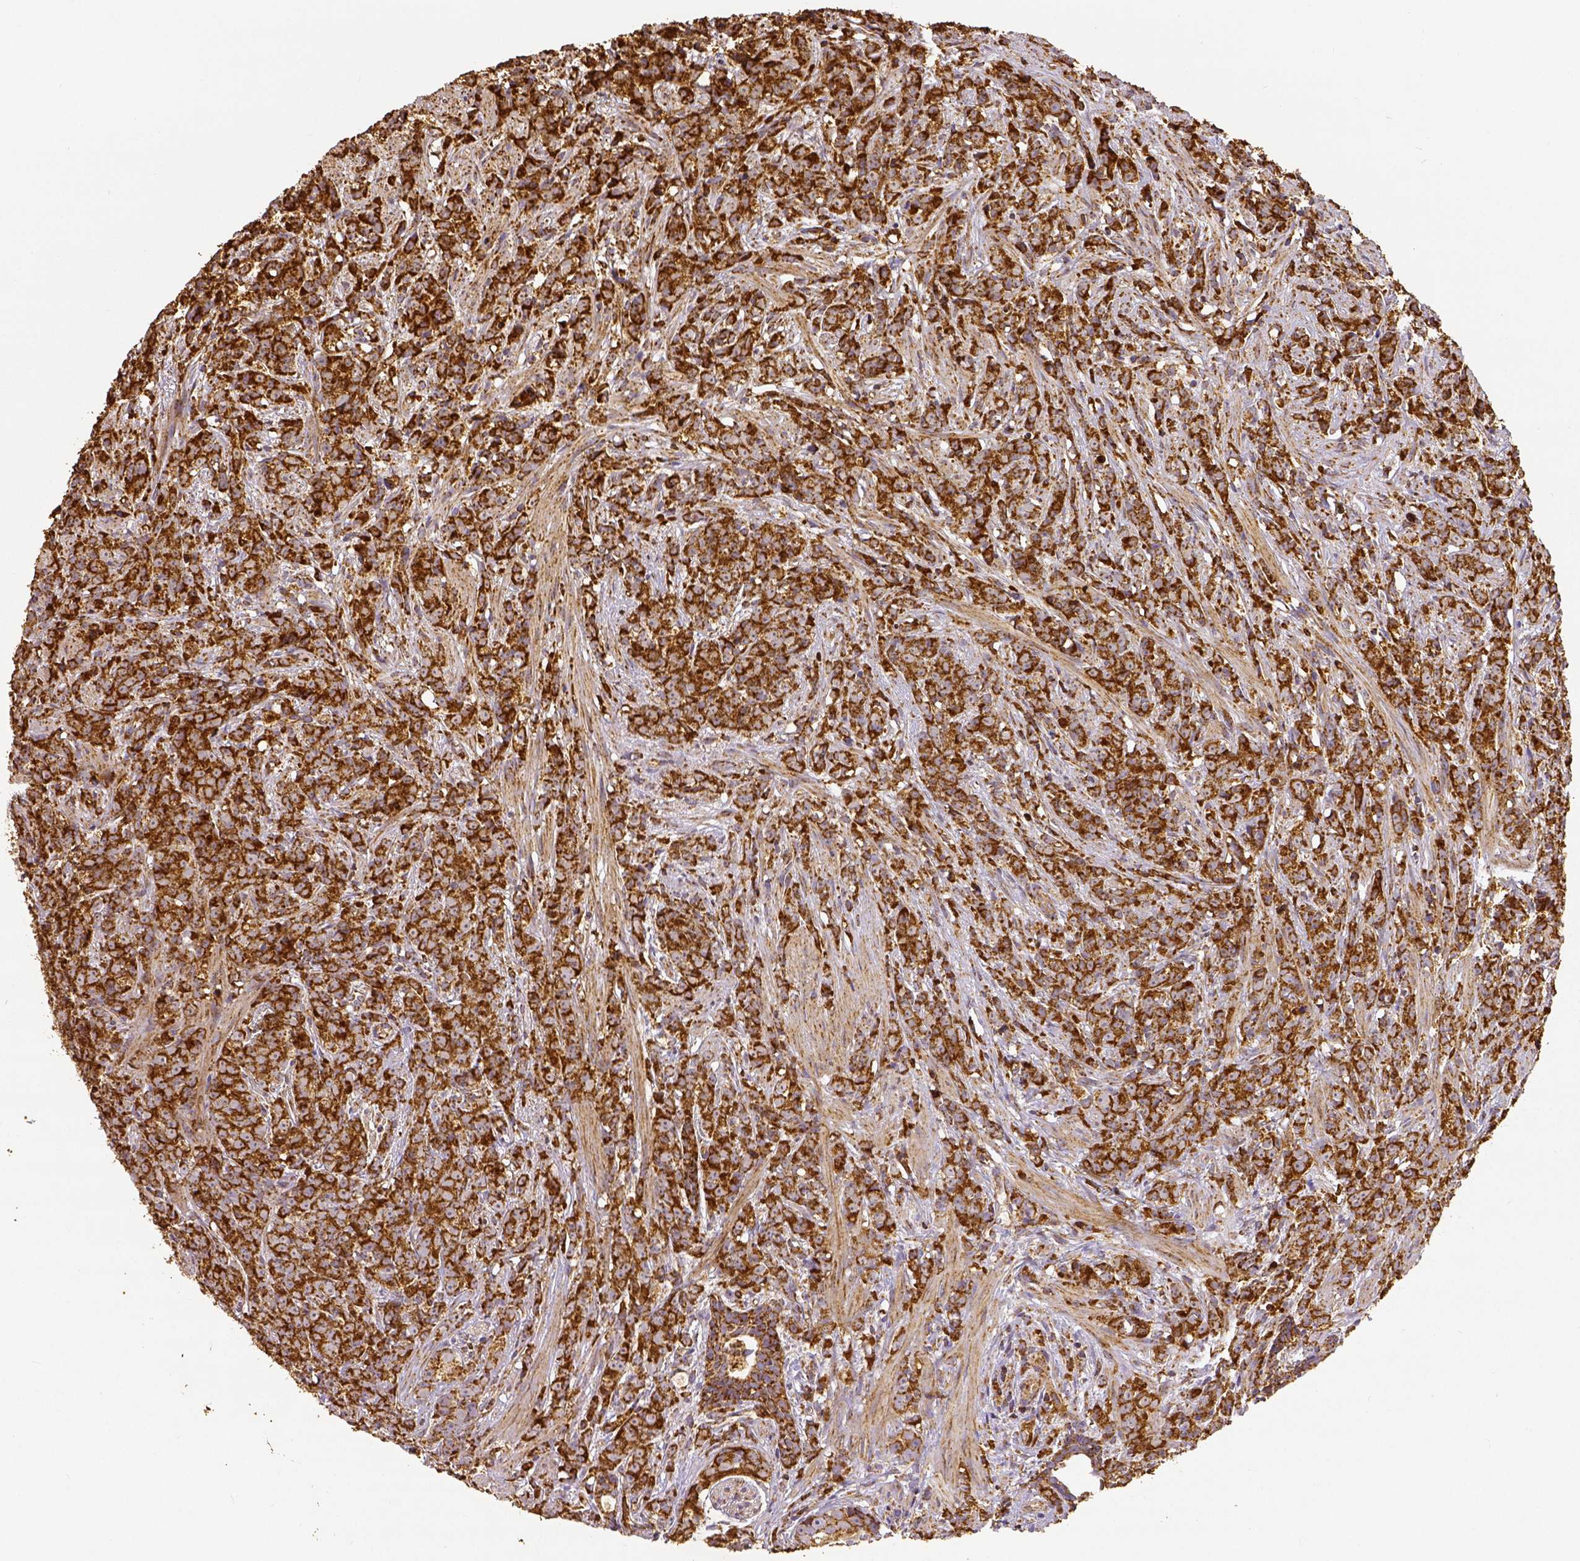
{"staining": {"intensity": "strong", "quantity": ">75%", "location": "cytoplasmic/membranous"}, "tissue": "prostate cancer", "cell_type": "Tumor cells", "image_type": "cancer", "snomed": [{"axis": "morphology", "description": "Adenocarcinoma, High grade"}, {"axis": "topography", "description": "Prostate"}], "caption": "IHC of prostate cancer shows high levels of strong cytoplasmic/membranous staining in approximately >75% of tumor cells. The staining was performed using DAB (3,3'-diaminobenzidine), with brown indicating positive protein expression. Nuclei are stained blue with hematoxylin.", "gene": "SDHB", "patient": {"sex": "male", "age": 81}}